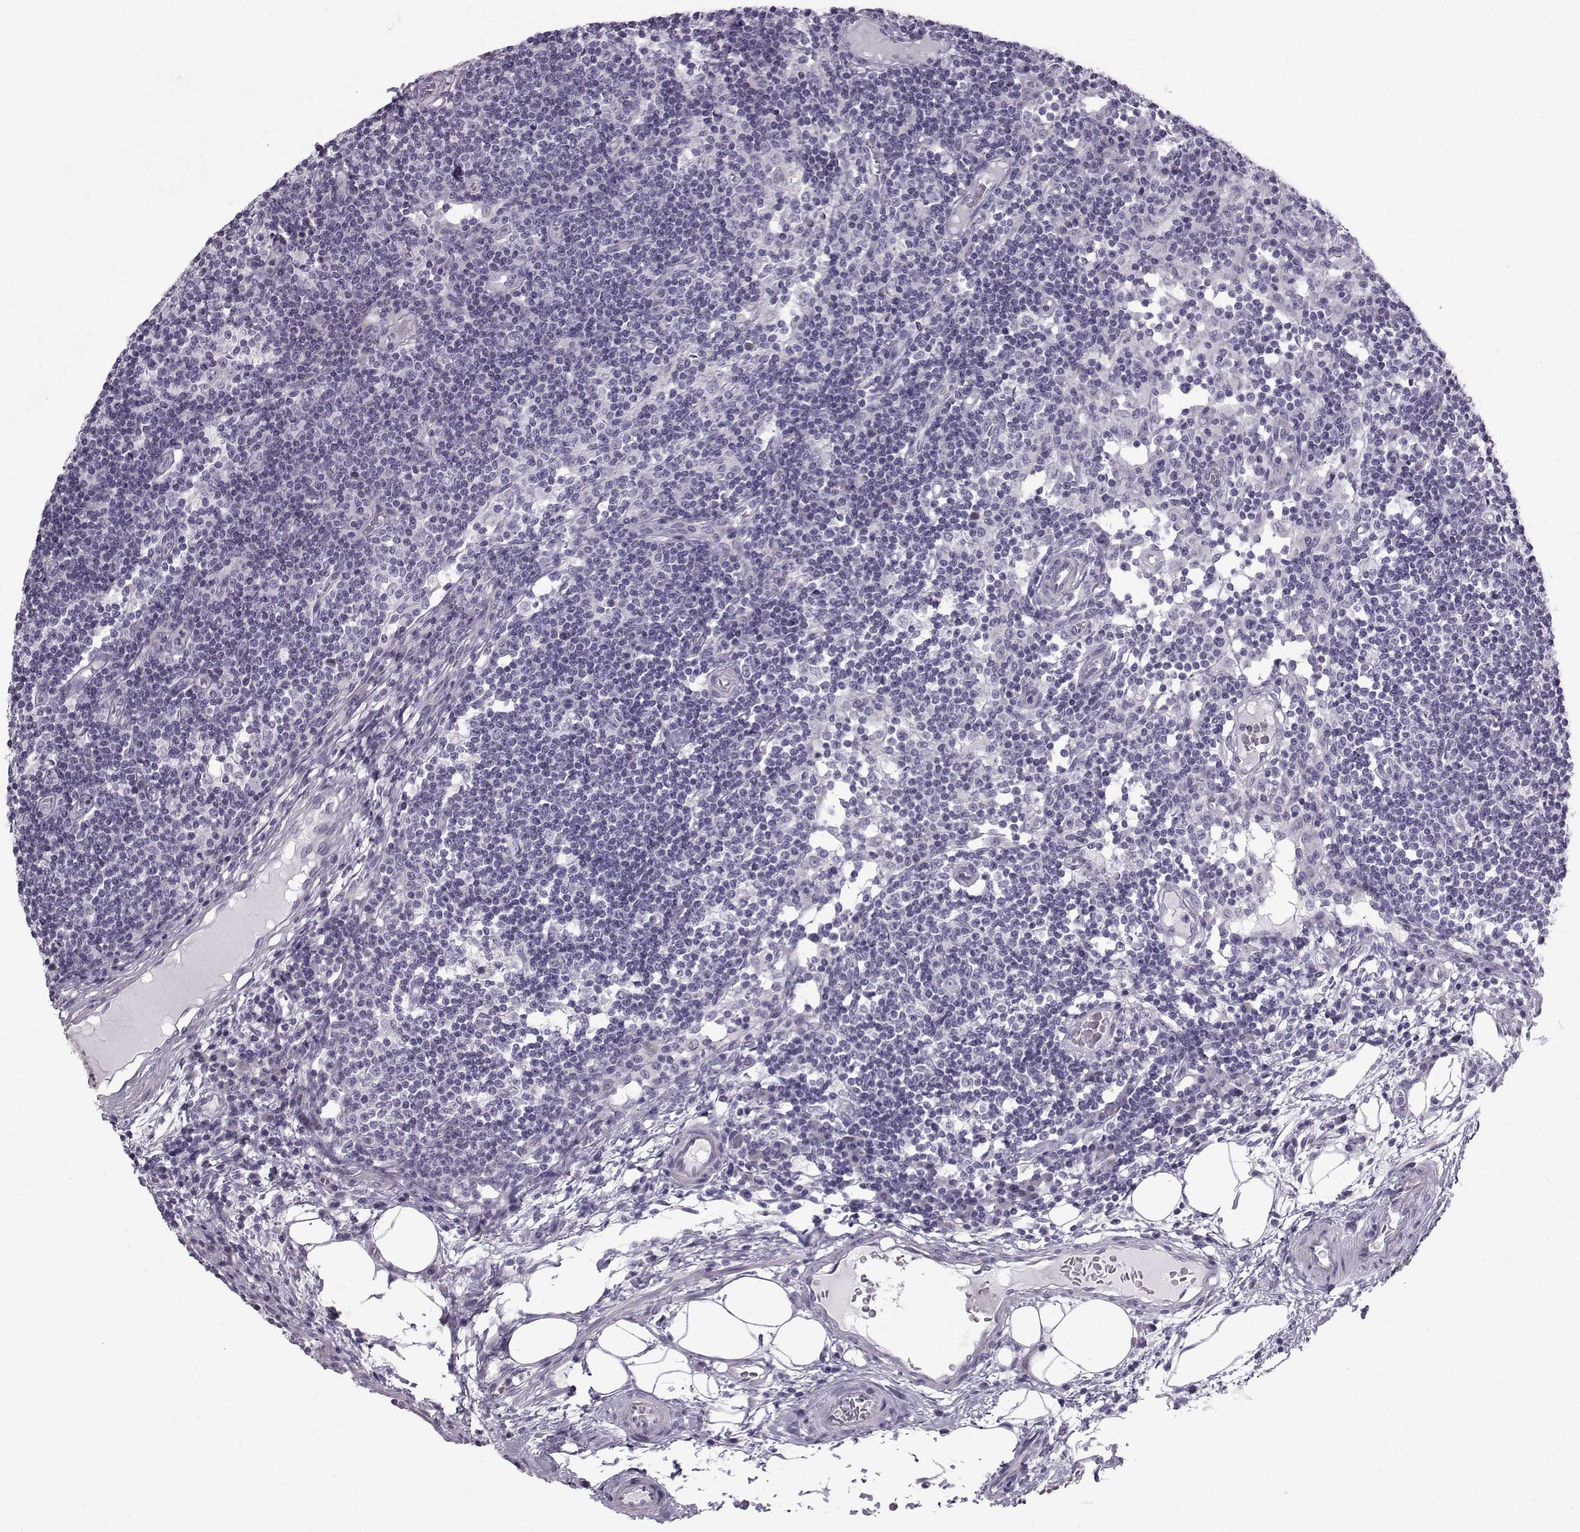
{"staining": {"intensity": "negative", "quantity": "none", "location": "none"}, "tissue": "lymph node", "cell_type": "Germinal center cells", "image_type": "normal", "snomed": [{"axis": "morphology", "description": "Normal tissue, NOS"}, {"axis": "topography", "description": "Lymph node"}], "caption": "Human lymph node stained for a protein using IHC exhibits no positivity in germinal center cells.", "gene": "DMRT3", "patient": {"sex": "female", "age": 72}}